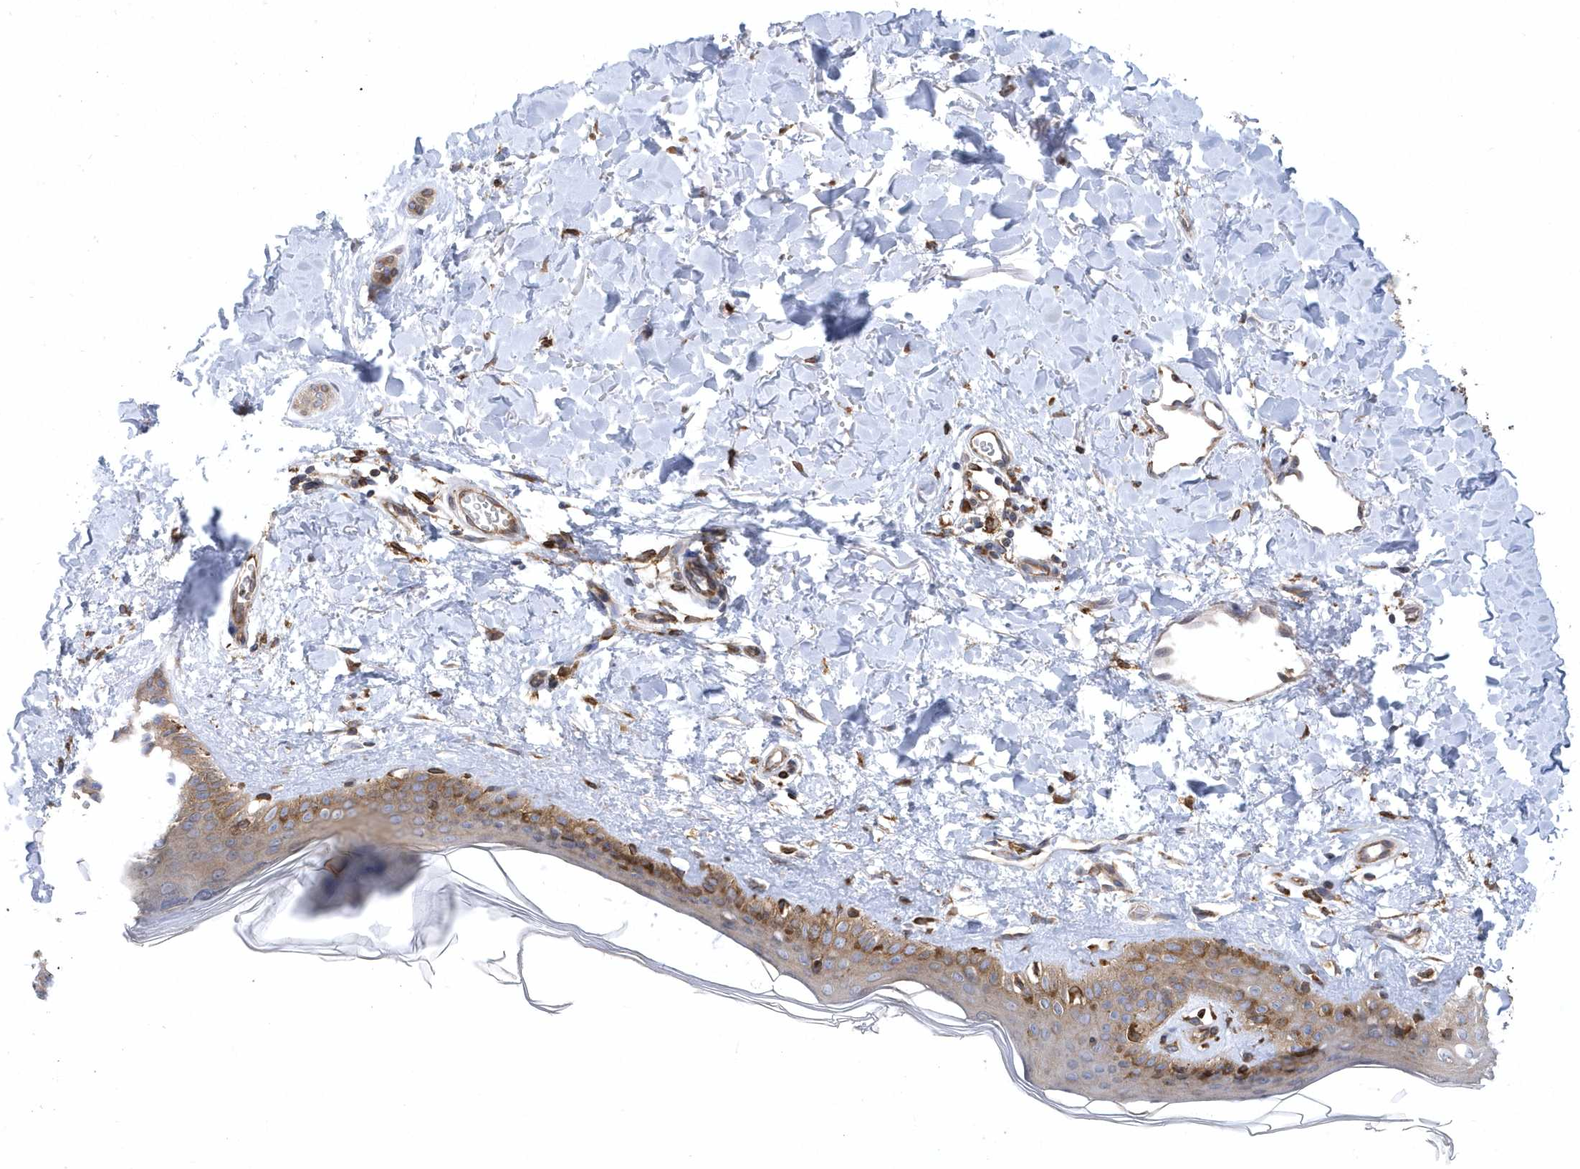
{"staining": {"intensity": "strong", "quantity": ">75%", "location": "cytoplasmic/membranous"}, "tissue": "skin", "cell_type": "Fibroblasts", "image_type": "normal", "snomed": [{"axis": "morphology", "description": "Normal tissue, NOS"}, {"axis": "topography", "description": "Skin"}], "caption": "Protein expression analysis of unremarkable skin reveals strong cytoplasmic/membranous expression in approximately >75% of fibroblasts. (Stains: DAB (3,3'-diaminobenzidine) in brown, nuclei in blue, Microscopy: brightfield microscopy at high magnification).", "gene": "VAMP7", "patient": {"sex": "female", "age": 58}}